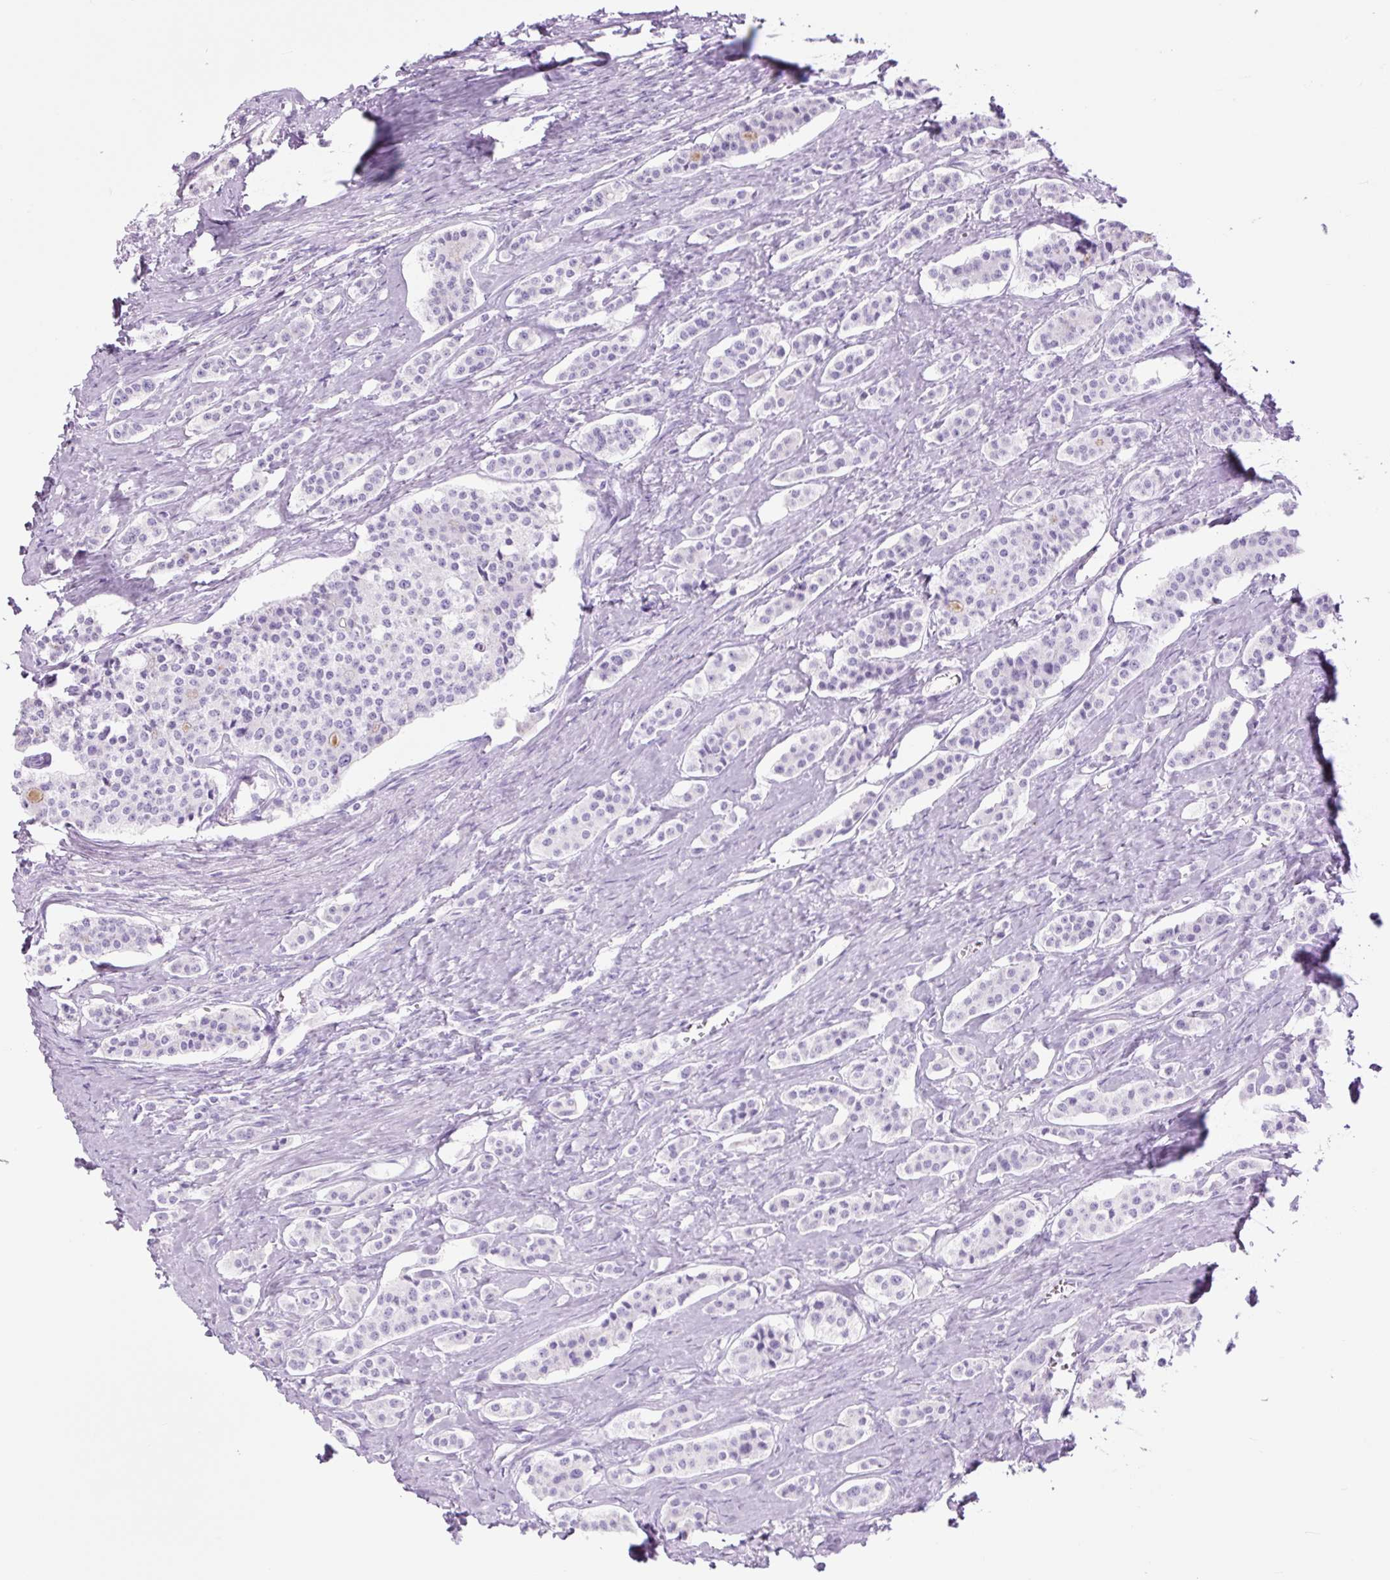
{"staining": {"intensity": "negative", "quantity": "none", "location": "none"}, "tissue": "carcinoid", "cell_type": "Tumor cells", "image_type": "cancer", "snomed": [{"axis": "morphology", "description": "Carcinoid, malignant, NOS"}, {"axis": "topography", "description": "Small intestine"}], "caption": "Tumor cells are negative for protein expression in human carcinoid. Brightfield microscopy of IHC stained with DAB (brown) and hematoxylin (blue), captured at high magnification.", "gene": "TFF2", "patient": {"sex": "male", "age": 63}}